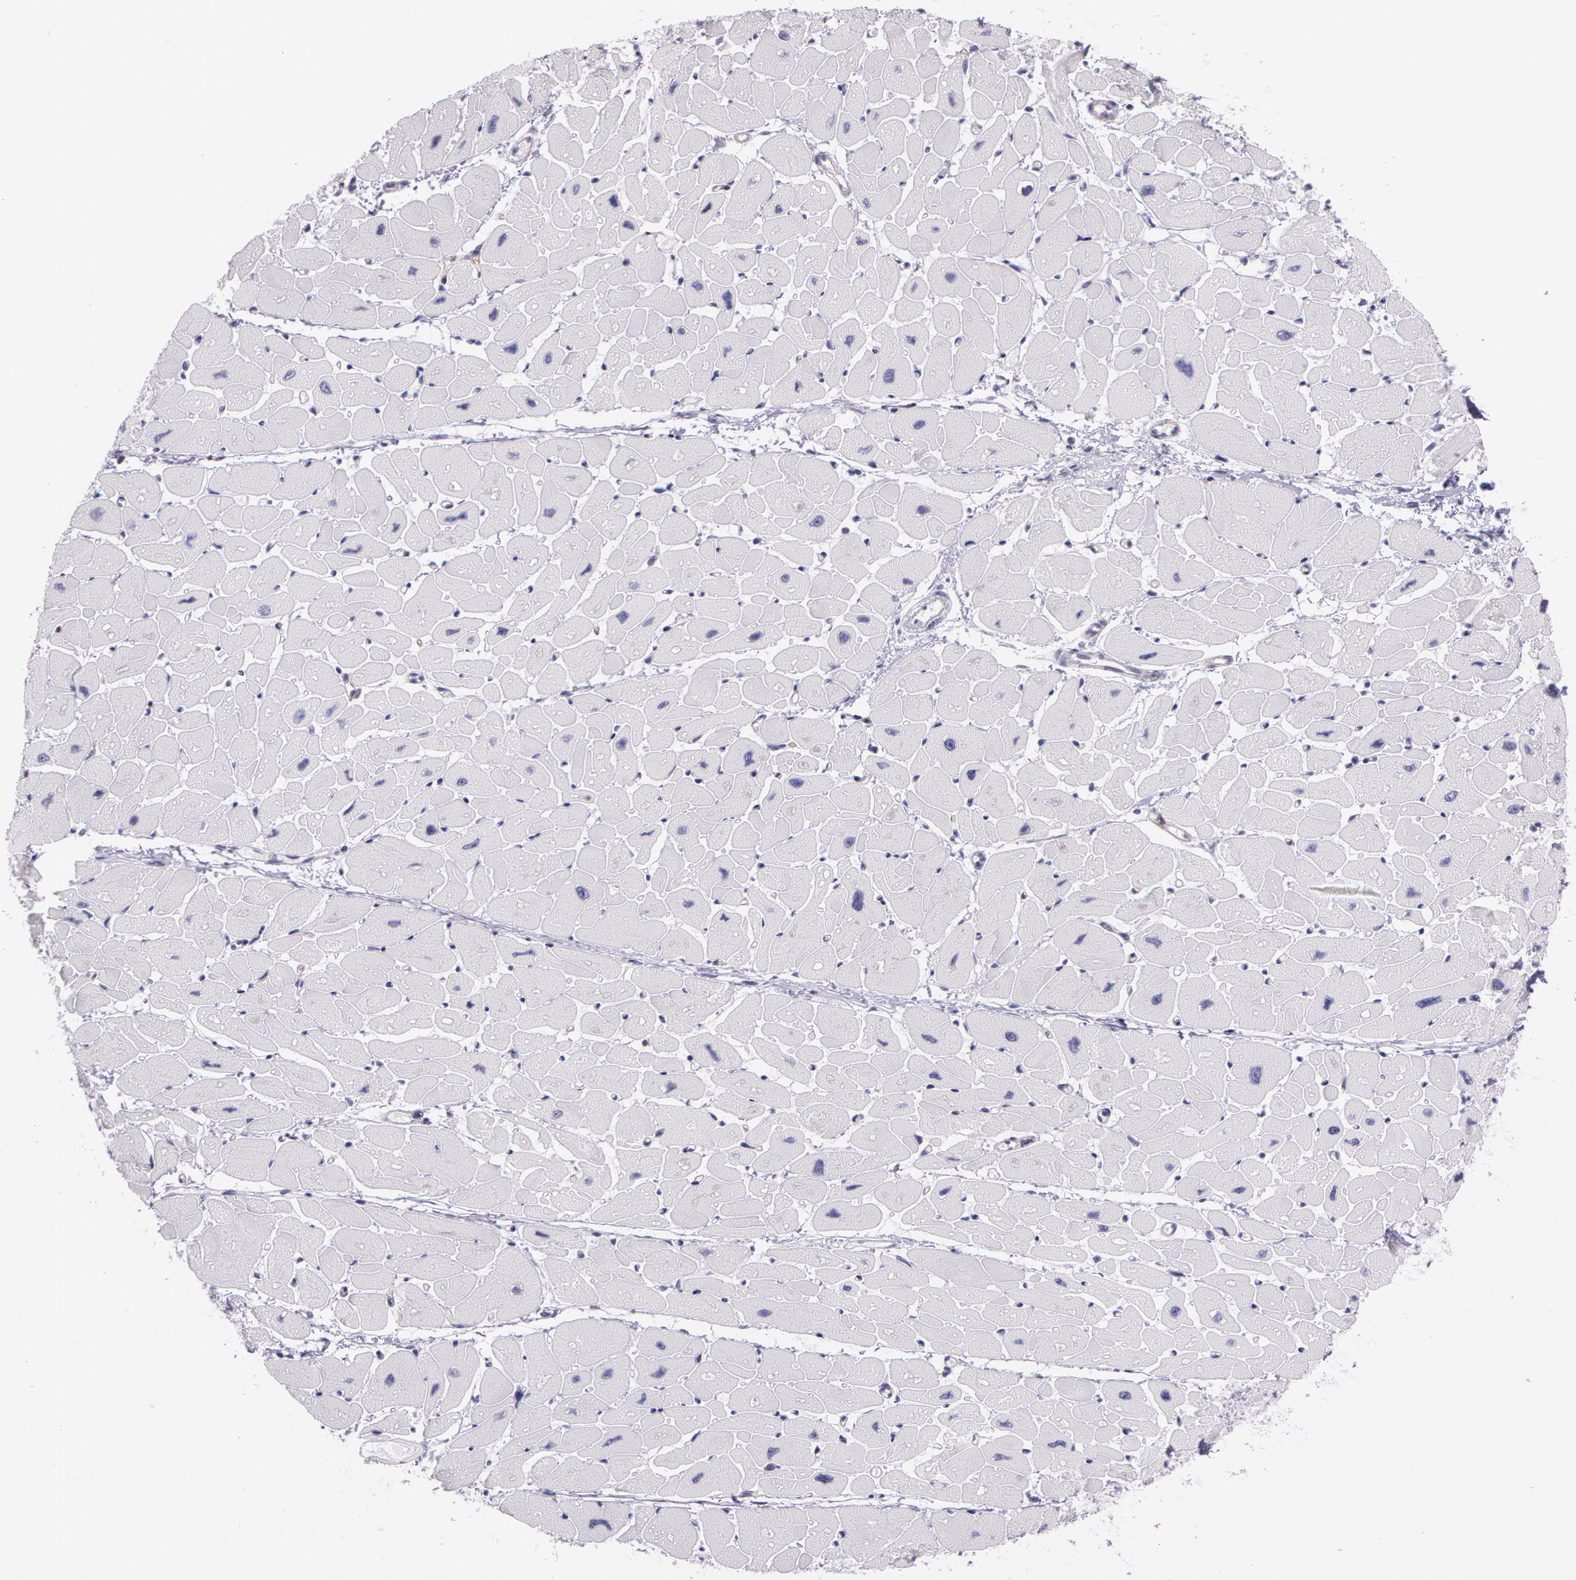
{"staining": {"intensity": "negative", "quantity": "none", "location": "none"}, "tissue": "heart muscle", "cell_type": "Cardiomyocytes", "image_type": "normal", "snomed": [{"axis": "morphology", "description": "Normal tissue, NOS"}, {"axis": "topography", "description": "Heart"}], "caption": "Unremarkable heart muscle was stained to show a protein in brown. There is no significant expression in cardiomyocytes. (Stains: DAB (3,3'-diaminobenzidine) IHC with hematoxylin counter stain, Microscopy: brightfield microscopy at high magnification).", "gene": "LY75", "patient": {"sex": "female", "age": 54}}